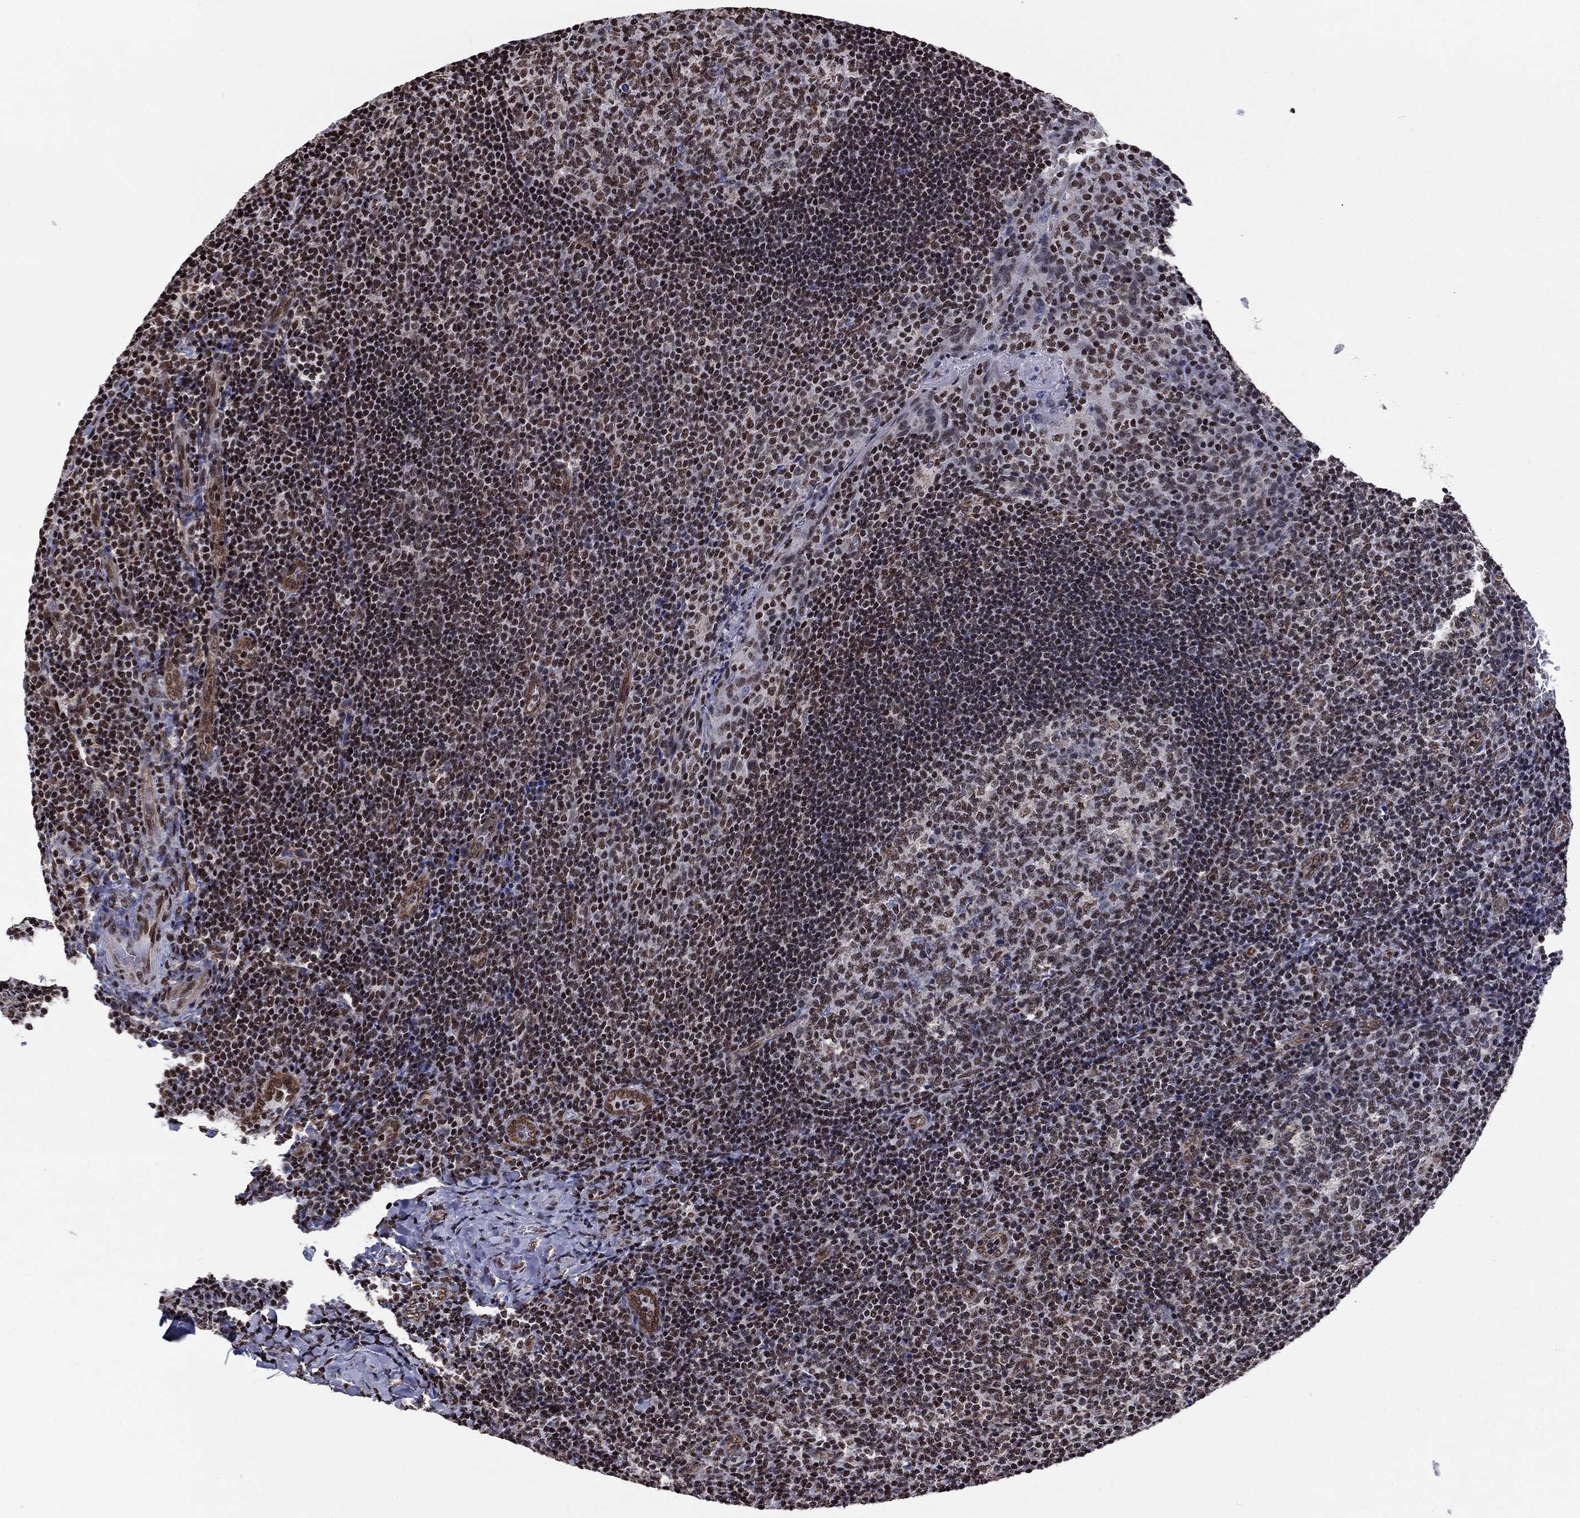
{"staining": {"intensity": "moderate", "quantity": "25%-75%", "location": "nuclear"}, "tissue": "tonsil", "cell_type": "Germinal center cells", "image_type": "normal", "snomed": [{"axis": "morphology", "description": "Normal tissue, NOS"}, {"axis": "topography", "description": "Tonsil"}], "caption": "This image demonstrates unremarkable tonsil stained with IHC to label a protein in brown. The nuclear of germinal center cells show moderate positivity for the protein. Nuclei are counter-stained blue.", "gene": "N4BP2", "patient": {"sex": "male", "age": 17}}